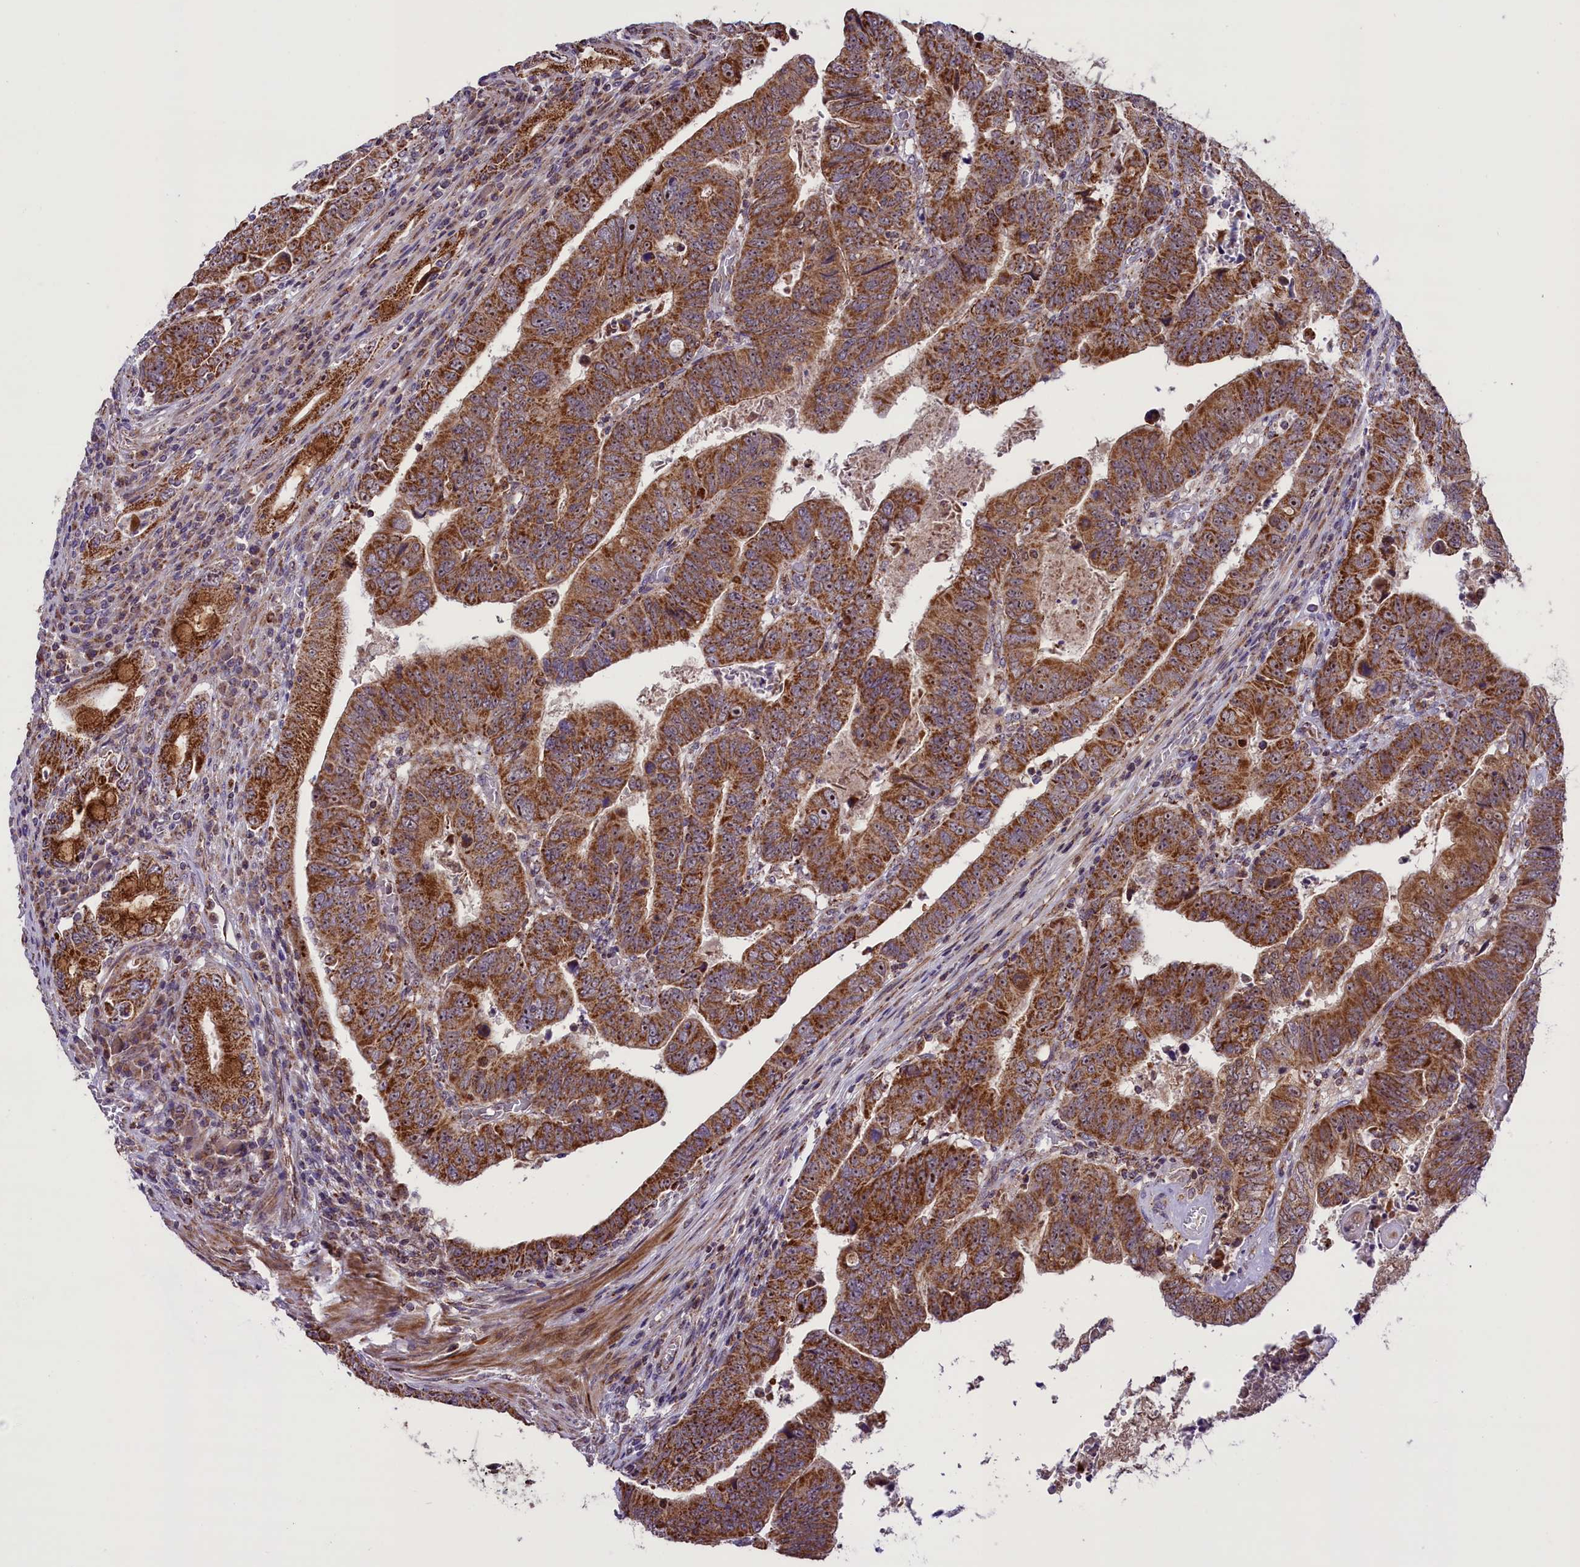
{"staining": {"intensity": "moderate", "quantity": ">75%", "location": "cytoplasmic/membranous"}, "tissue": "colorectal cancer", "cell_type": "Tumor cells", "image_type": "cancer", "snomed": [{"axis": "morphology", "description": "Normal tissue, NOS"}, {"axis": "morphology", "description": "Adenocarcinoma, NOS"}, {"axis": "topography", "description": "Rectum"}], "caption": "Colorectal cancer tissue reveals moderate cytoplasmic/membranous positivity in about >75% of tumor cells, visualized by immunohistochemistry.", "gene": "GLRX5", "patient": {"sex": "female", "age": 65}}